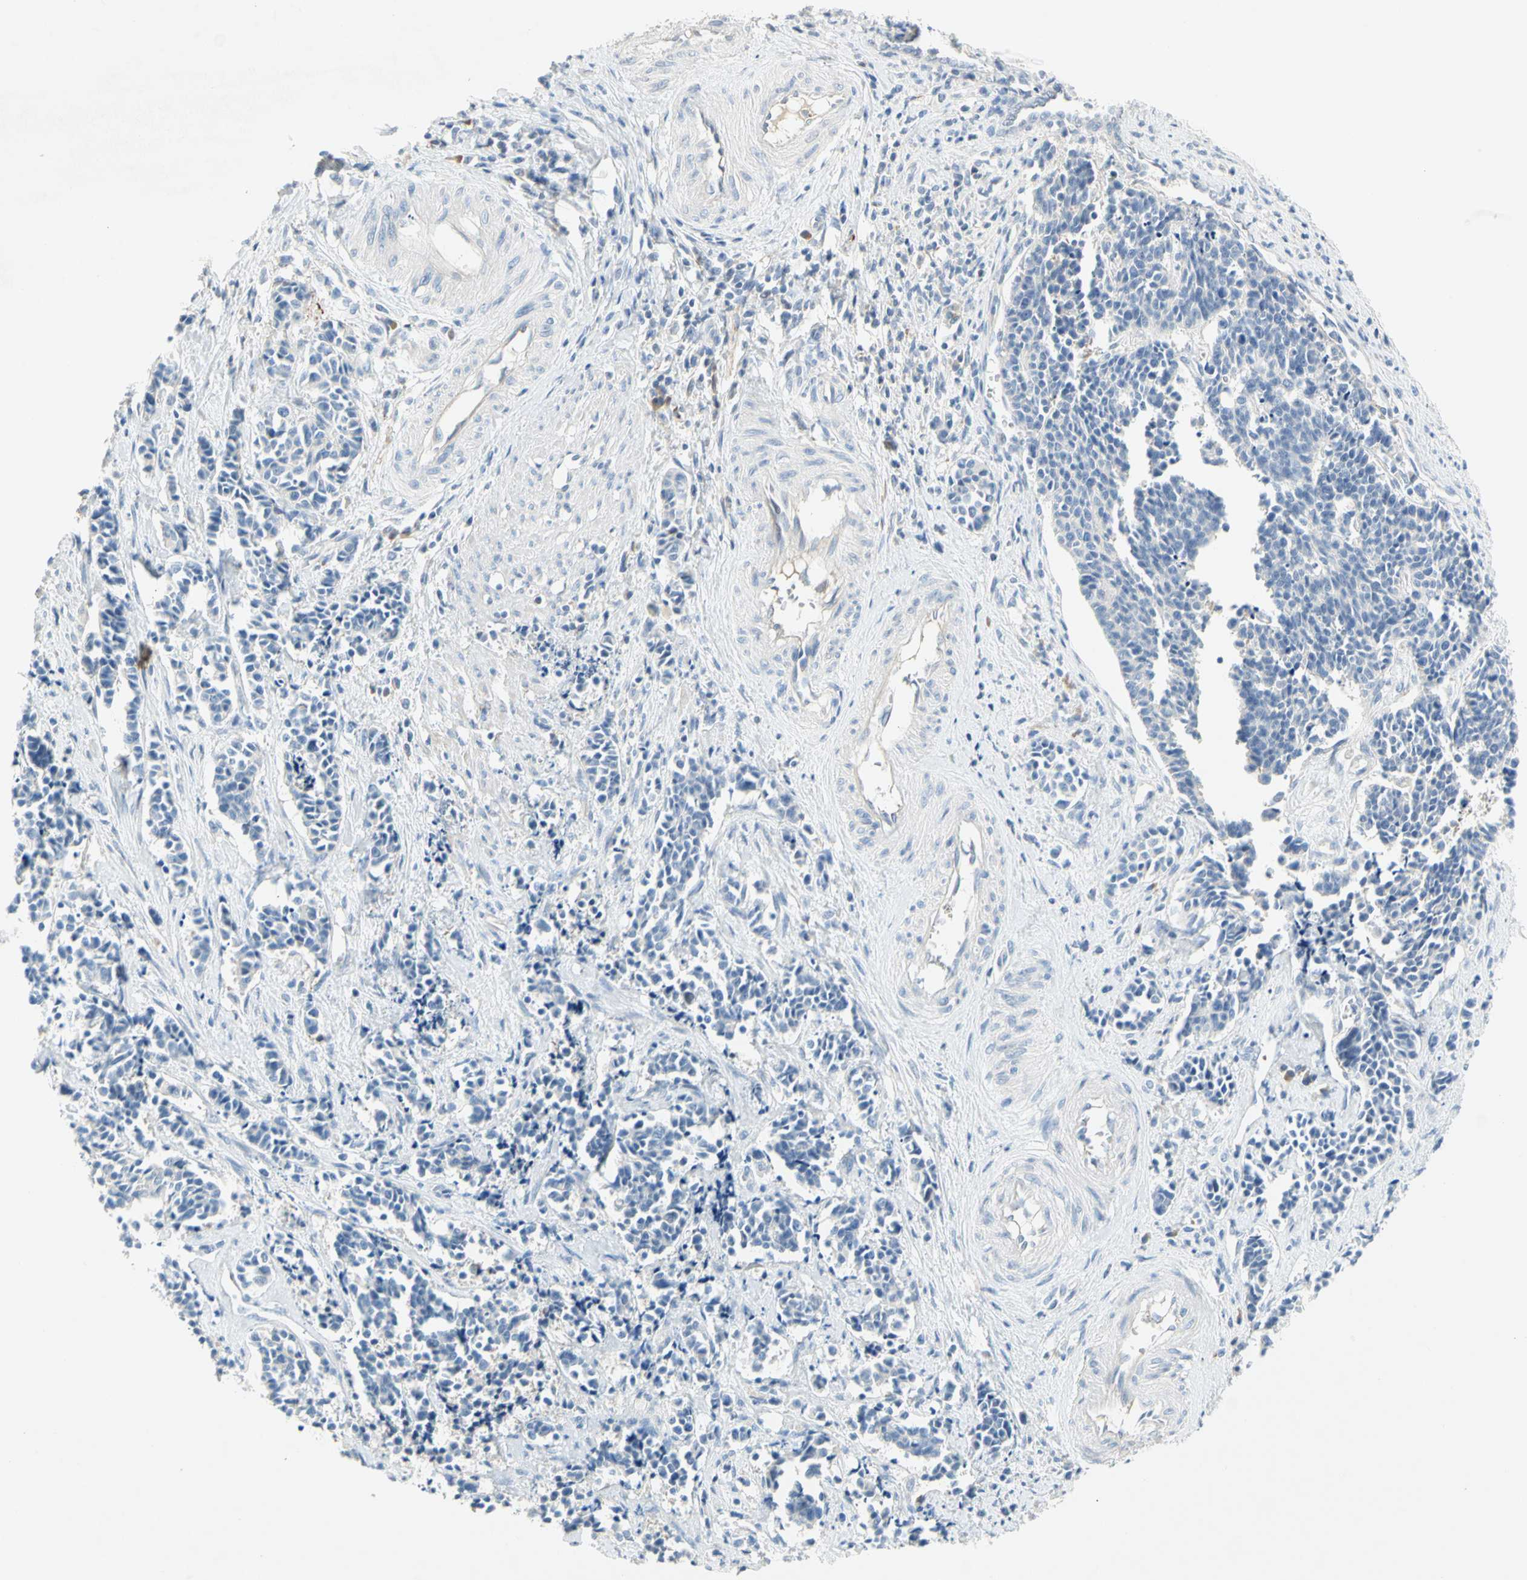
{"staining": {"intensity": "negative", "quantity": "none", "location": "none"}, "tissue": "cervical cancer", "cell_type": "Tumor cells", "image_type": "cancer", "snomed": [{"axis": "morphology", "description": "Squamous cell carcinoma, NOS"}, {"axis": "topography", "description": "Cervix"}], "caption": "The photomicrograph demonstrates no staining of tumor cells in cervical cancer (squamous cell carcinoma).", "gene": "CCM2L", "patient": {"sex": "female", "age": 35}}